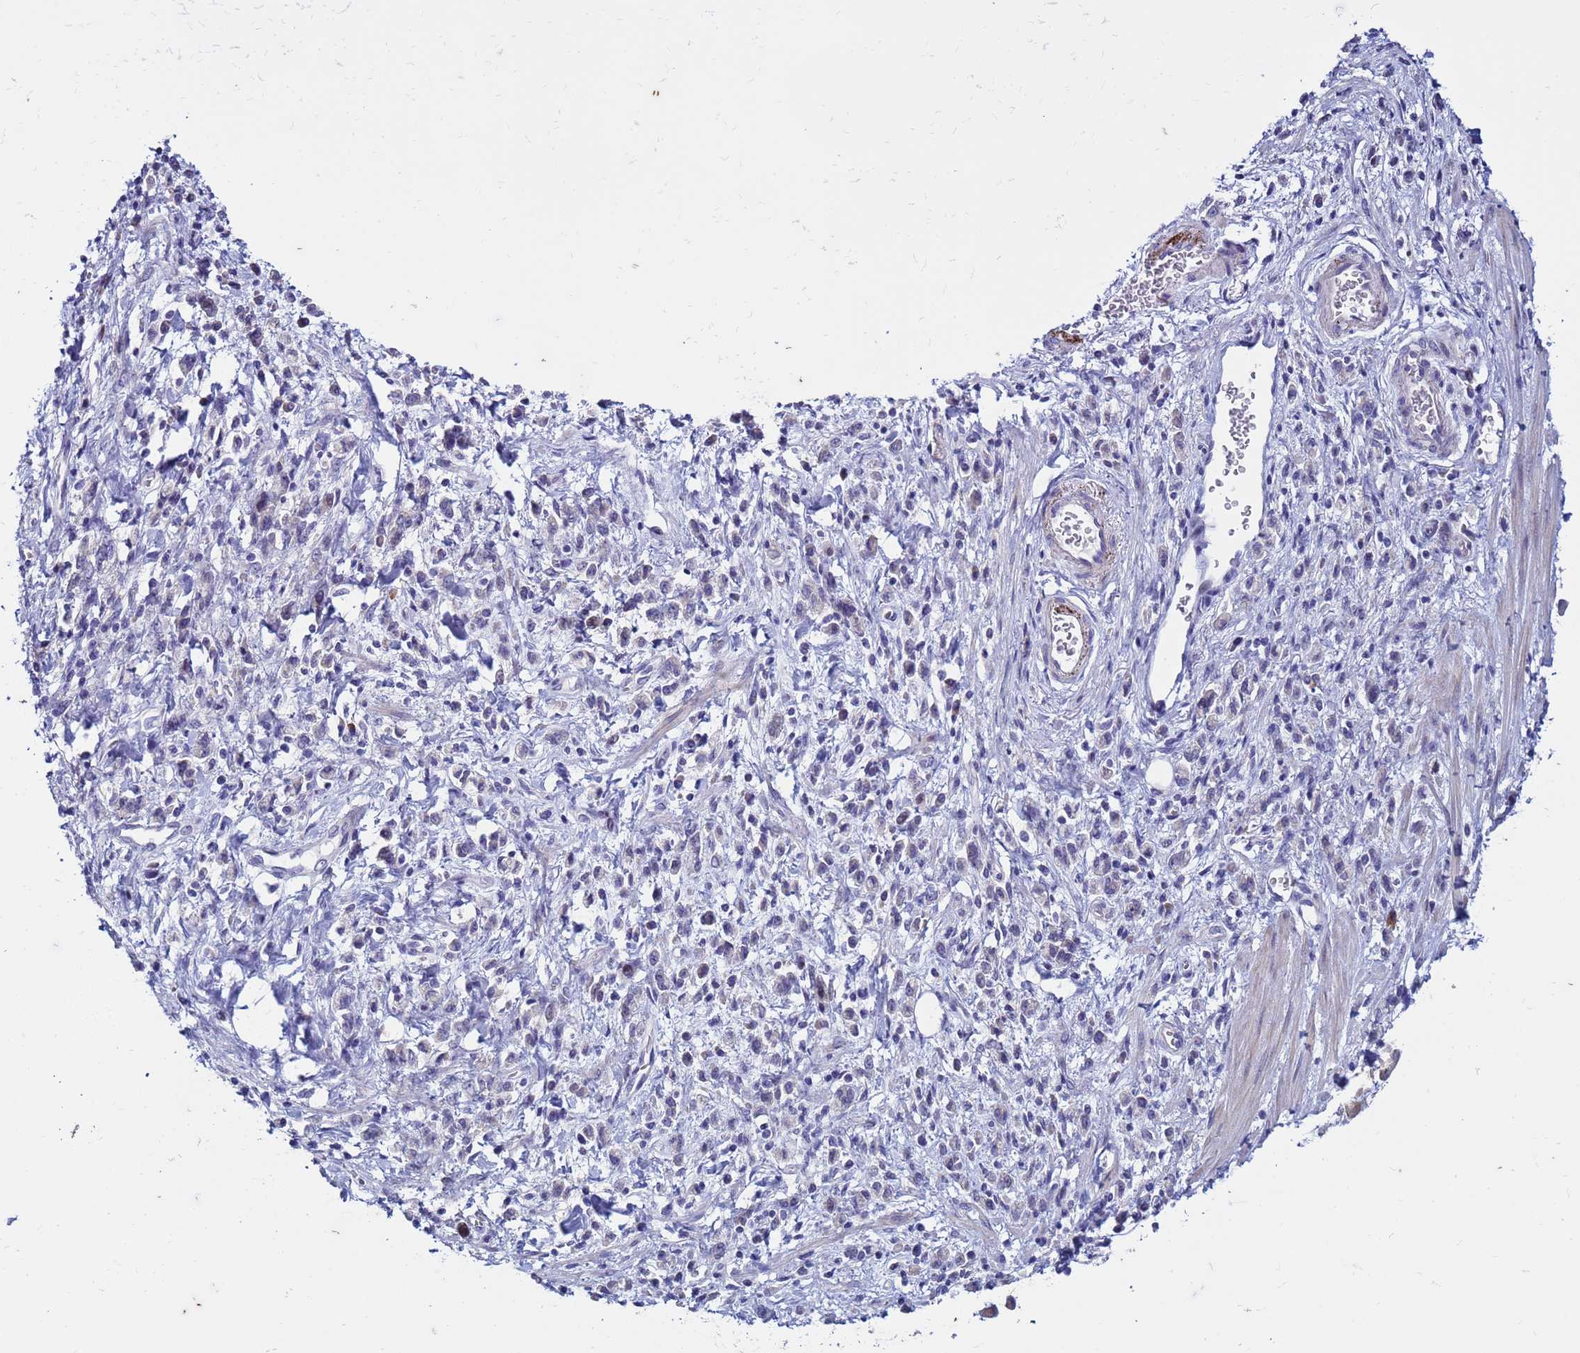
{"staining": {"intensity": "negative", "quantity": "none", "location": "none"}, "tissue": "stomach cancer", "cell_type": "Tumor cells", "image_type": "cancer", "snomed": [{"axis": "morphology", "description": "Adenocarcinoma, NOS"}, {"axis": "topography", "description": "Stomach"}], "caption": "This histopathology image is of stomach cancer stained with immunohistochemistry (IHC) to label a protein in brown with the nuclei are counter-stained blue. There is no staining in tumor cells. (Stains: DAB immunohistochemistry with hematoxylin counter stain, Microscopy: brightfield microscopy at high magnification).", "gene": "IGSF11", "patient": {"sex": "male", "age": 77}}